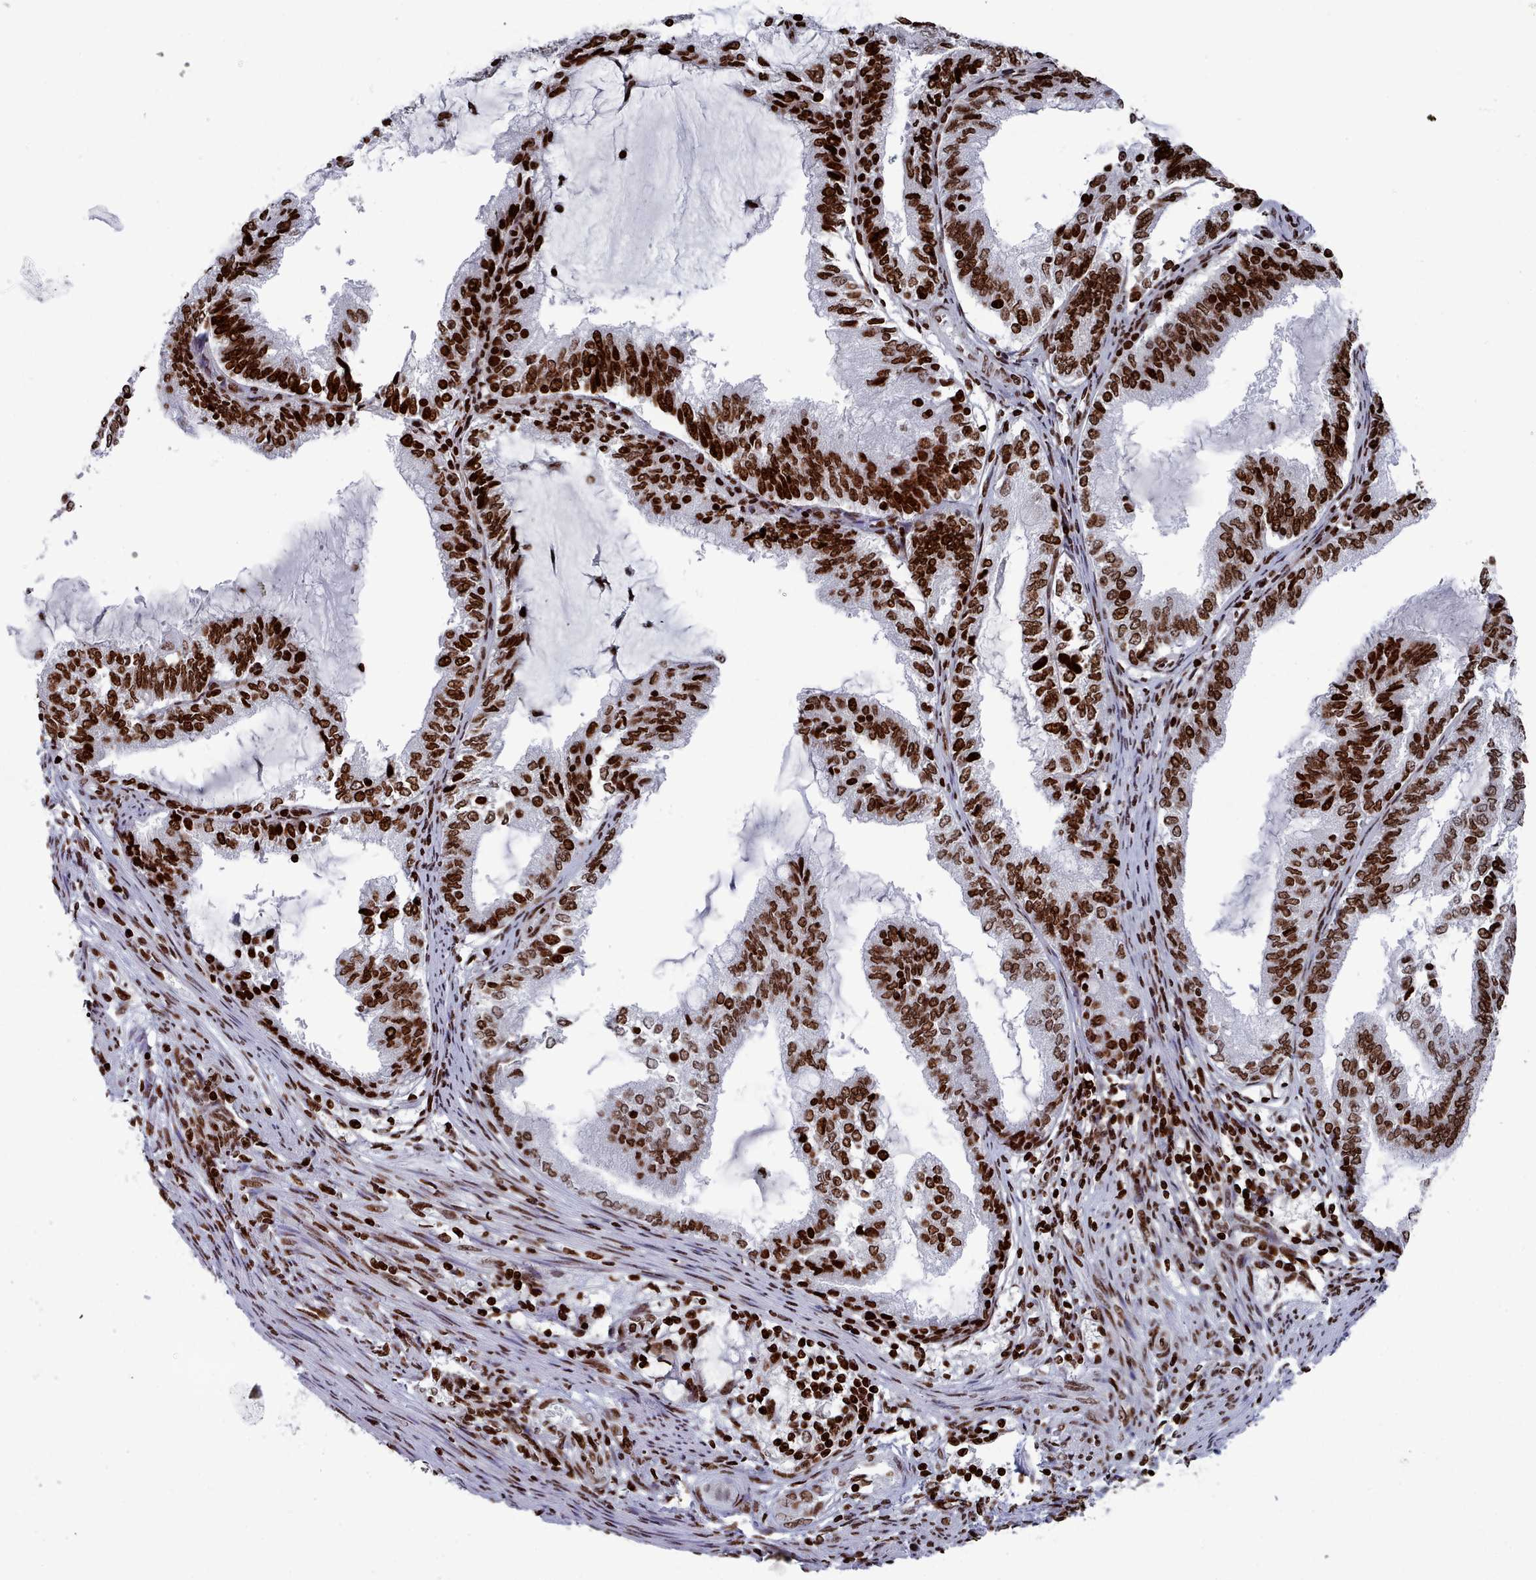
{"staining": {"intensity": "strong", "quantity": ">75%", "location": "nuclear"}, "tissue": "endometrial cancer", "cell_type": "Tumor cells", "image_type": "cancer", "snomed": [{"axis": "morphology", "description": "Adenocarcinoma, NOS"}, {"axis": "topography", "description": "Endometrium"}], "caption": "Protein analysis of endometrial cancer (adenocarcinoma) tissue exhibits strong nuclear positivity in approximately >75% of tumor cells.", "gene": "PCDHB12", "patient": {"sex": "female", "age": 81}}